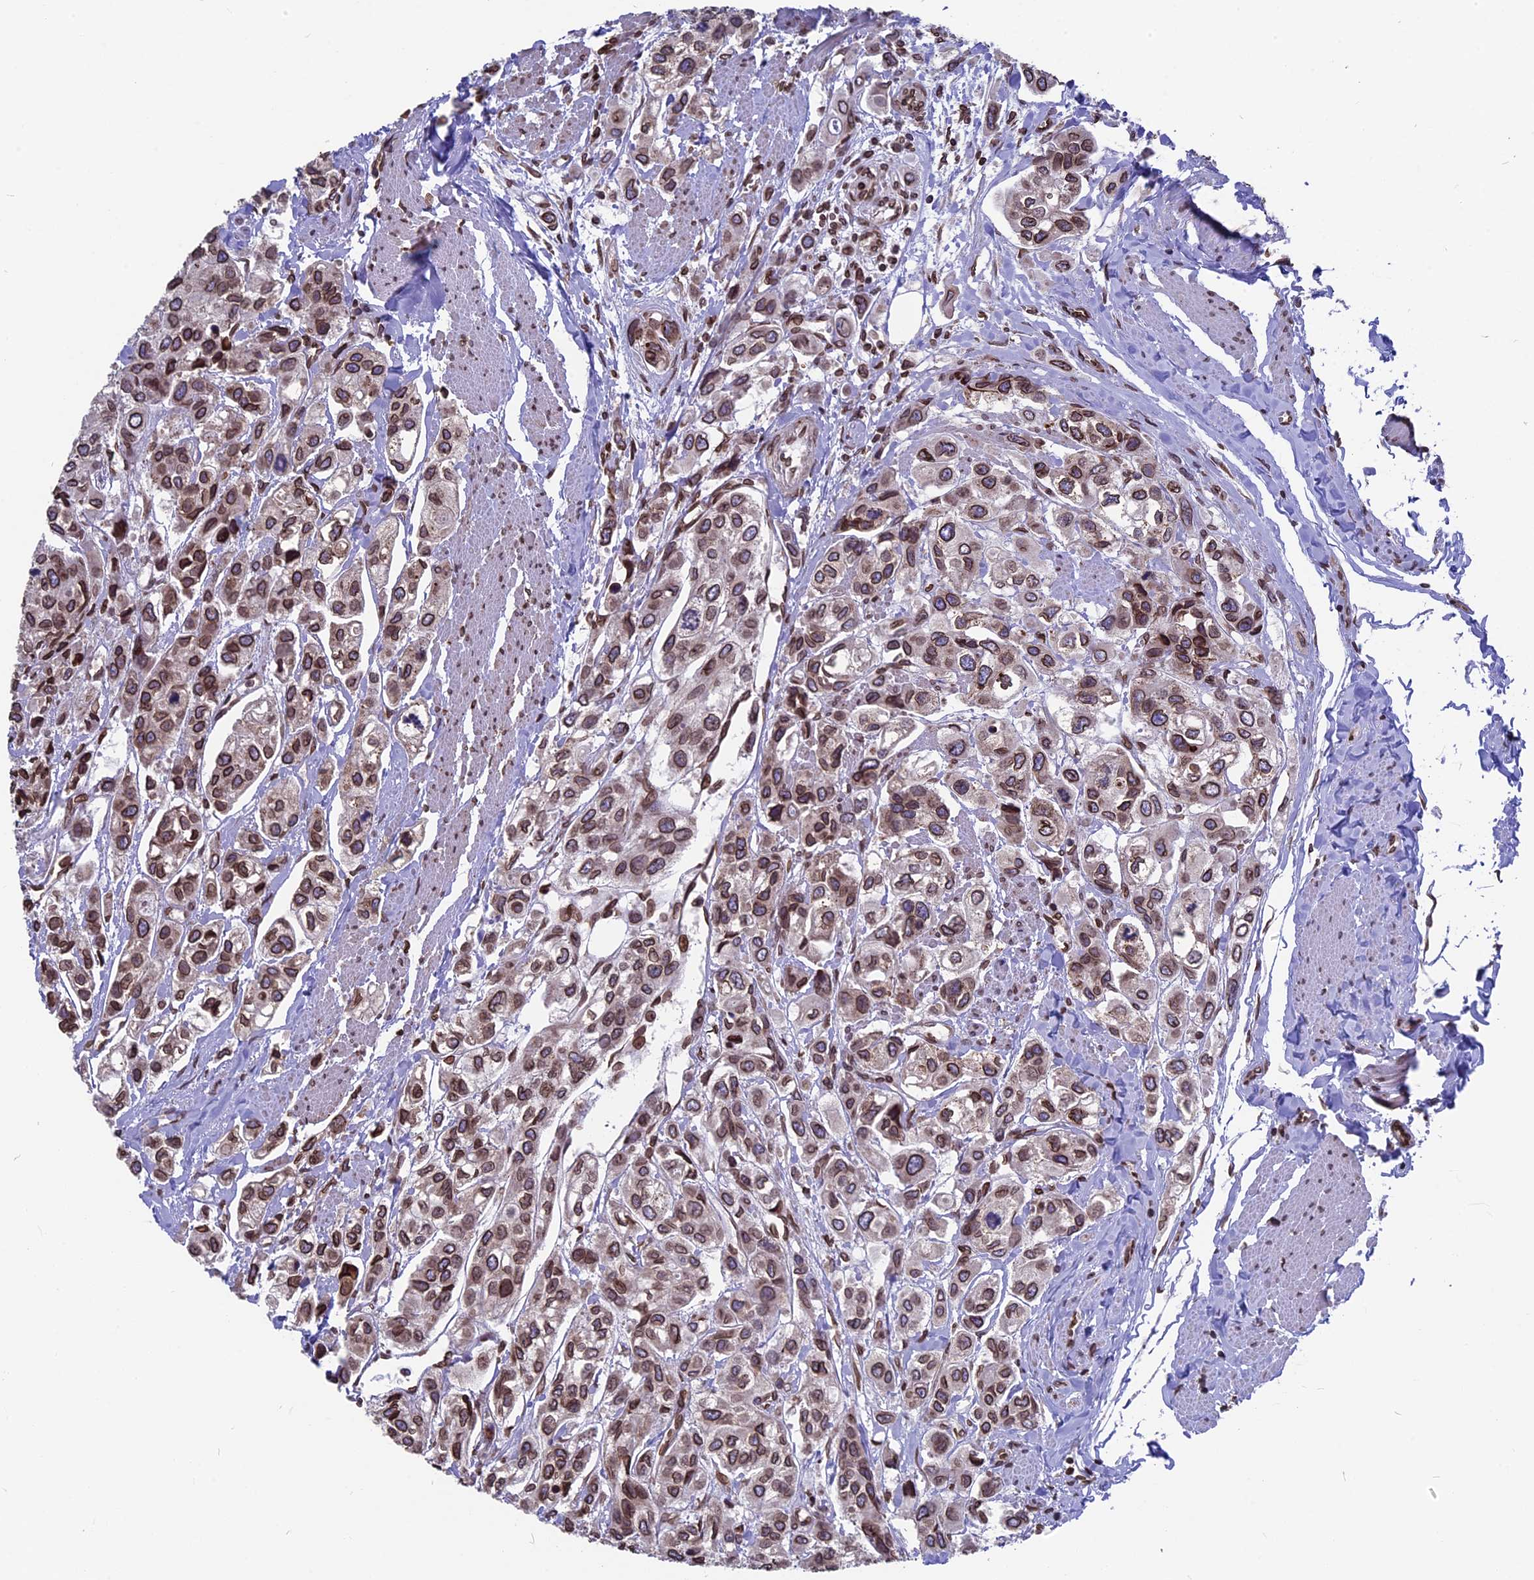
{"staining": {"intensity": "strong", "quantity": "25%-75%", "location": "cytoplasmic/membranous,nuclear"}, "tissue": "urothelial cancer", "cell_type": "Tumor cells", "image_type": "cancer", "snomed": [{"axis": "morphology", "description": "Urothelial carcinoma, High grade"}, {"axis": "topography", "description": "Urinary bladder"}], "caption": "Tumor cells exhibit strong cytoplasmic/membranous and nuclear expression in about 25%-75% of cells in urothelial cancer.", "gene": "PTCHD4", "patient": {"sex": "male", "age": 67}}